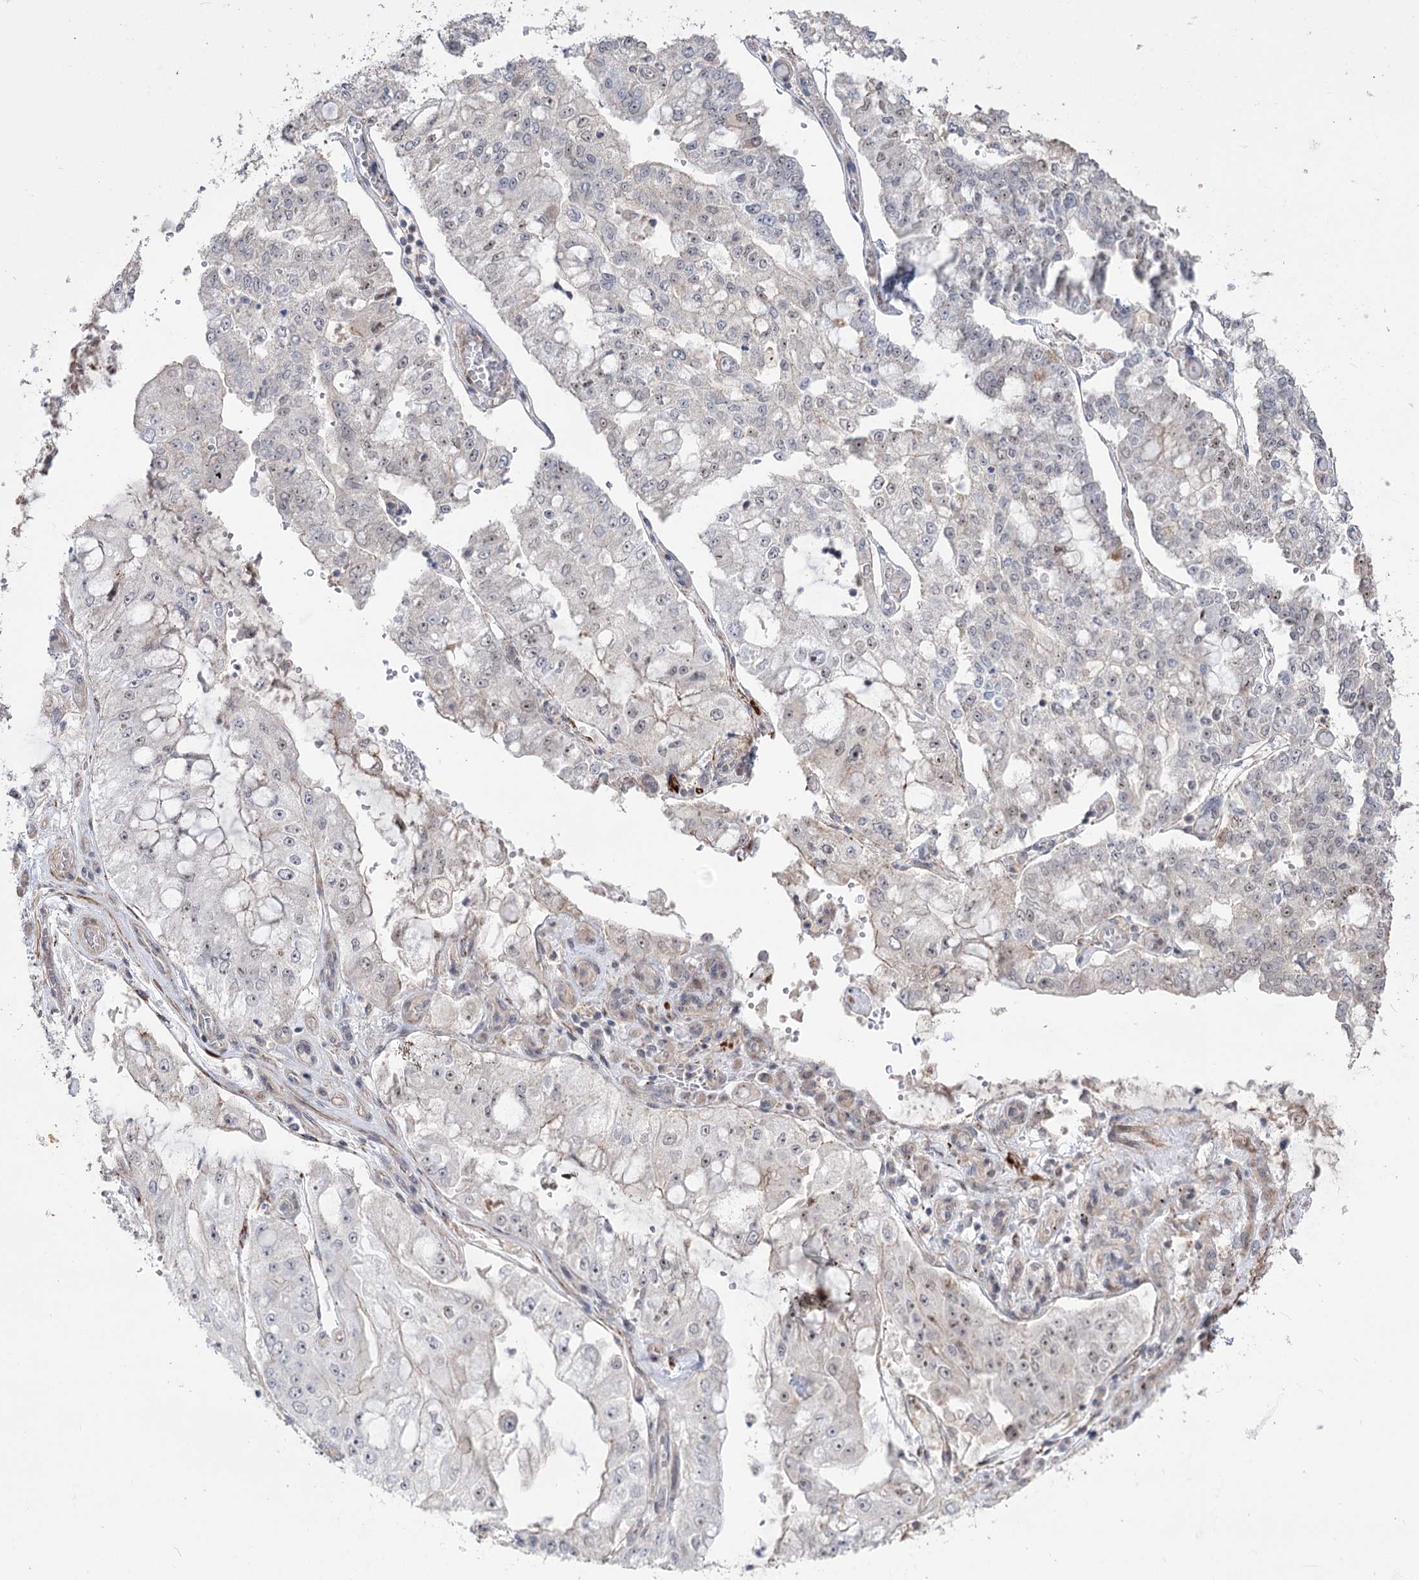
{"staining": {"intensity": "negative", "quantity": "none", "location": "none"}, "tissue": "stomach cancer", "cell_type": "Tumor cells", "image_type": "cancer", "snomed": [{"axis": "morphology", "description": "Adenocarcinoma, NOS"}, {"axis": "topography", "description": "Stomach"}], "caption": "Immunohistochemical staining of human stomach adenocarcinoma reveals no significant expression in tumor cells. (Immunohistochemistry, brightfield microscopy, high magnification).", "gene": "ZSCAN23", "patient": {"sex": "male", "age": 76}}